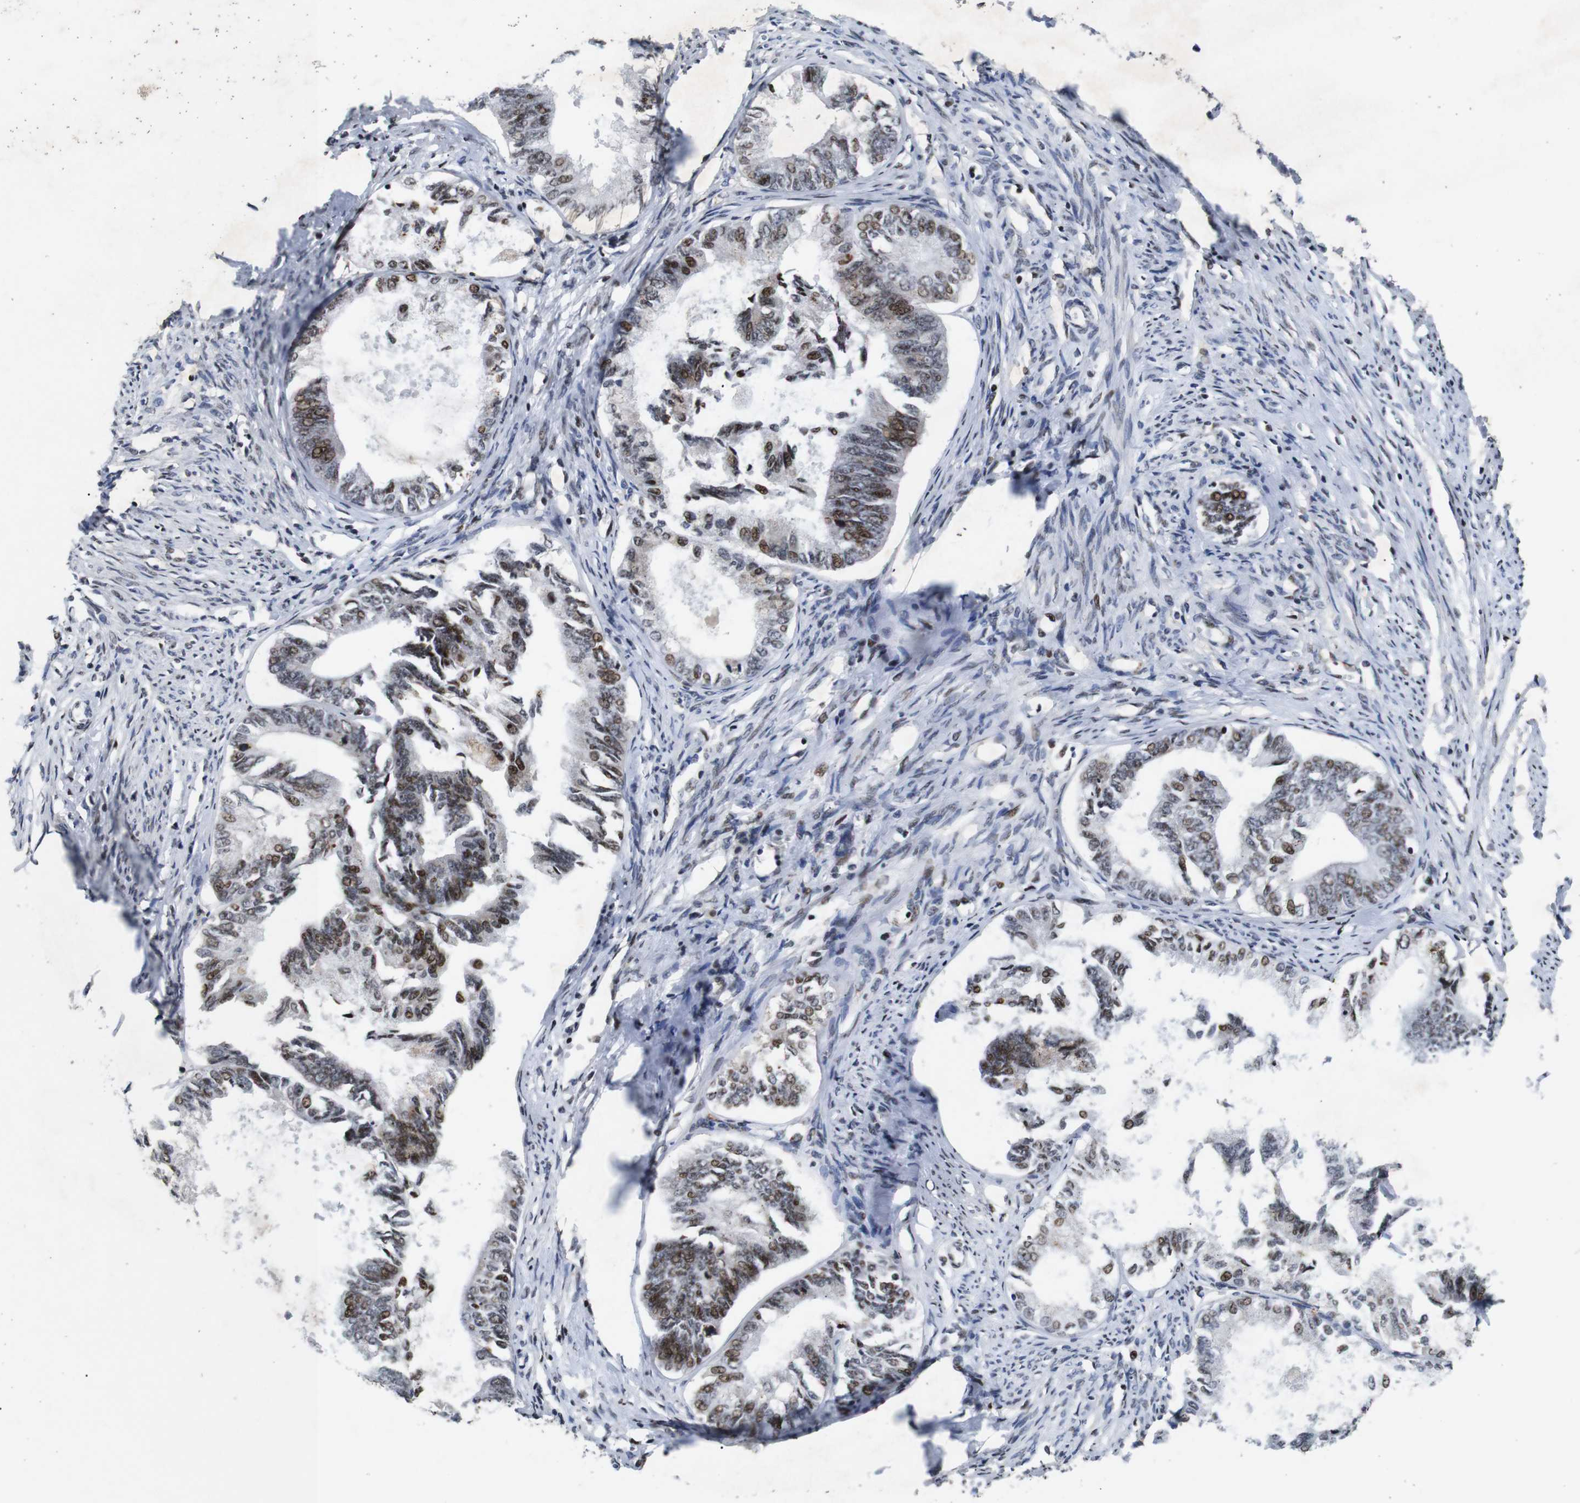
{"staining": {"intensity": "moderate", "quantity": ">75%", "location": "nuclear"}, "tissue": "endometrial cancer", "cell_type": "Tumor cells", "image_type": "cancer", "snomed": [{"axis": "morphology", "description": "Adenocarcinoma, NOS"}, {"axis": "topography", "description": "Endometrium"}], "caption": "IHC staining of endometrial adenocarcinoma, which reveals medium levels of moderate nuclear positivity in about >75% of tumor cells indicating moderate nuclear protein staining. The staining was performed using DAB (3,3'-diaminobenzidine) (brown) for protein detection and nuclei were counterstained in hematoxylin (blue).", "gene": "EIF4G1", "patient": {"sex": "female", "age": 86}}